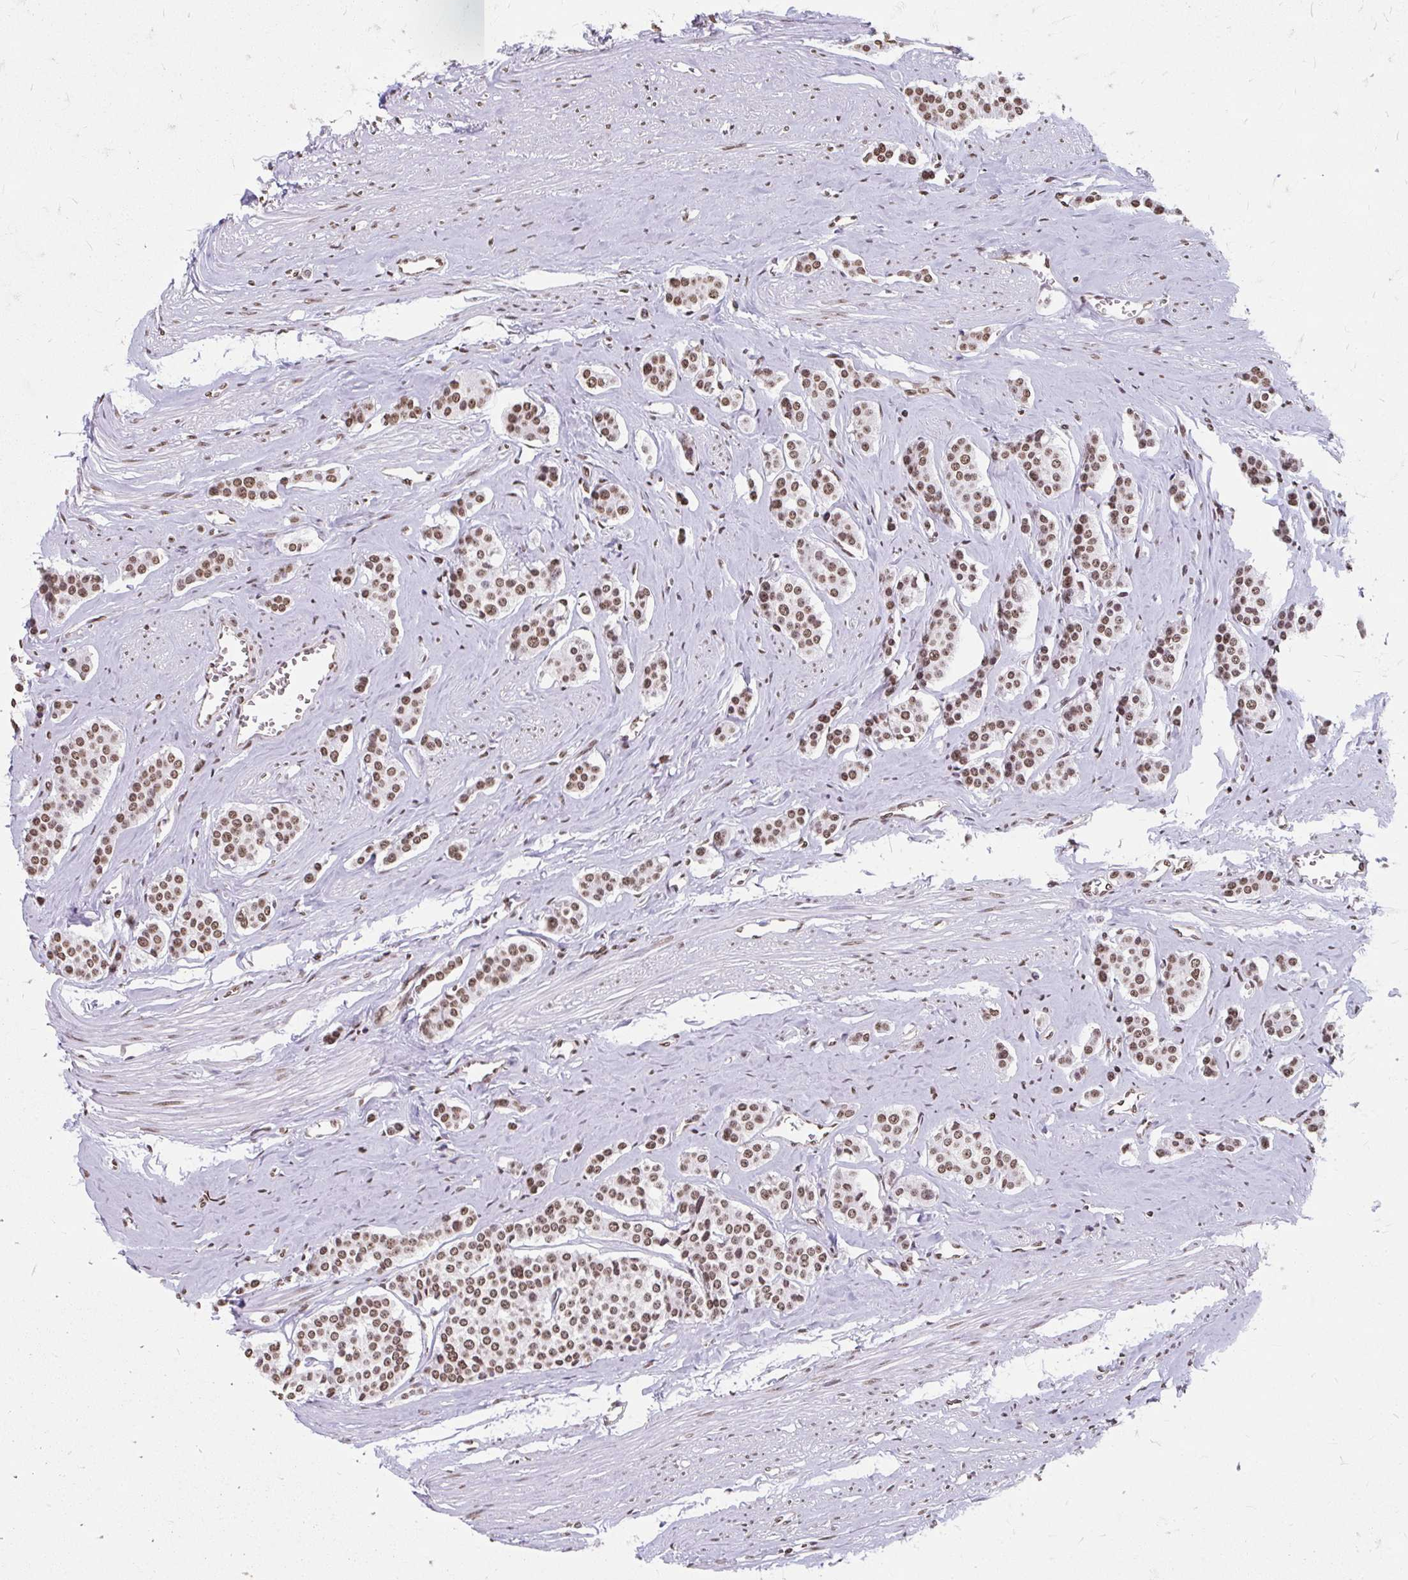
{"staining": {"intensity": "moderate", "quantity": ">75%", "location": "nuclear"}, "tissue": "carcinoid", "cell_type": "Tumor cells", "image_type": "cancer", "snomed": [{"axis": "morphology", "description": "Carcinoid, malignant, NOS"}, {"axis": "topography", "description": "Small intestine"}], "caption": "Immunohistochemical staining of carcinoid reveals moderate nuclear protein expression in about >75% of tumor cells.", "gene": "ORC3", "patient": {"sex": "male", "age": 60}}